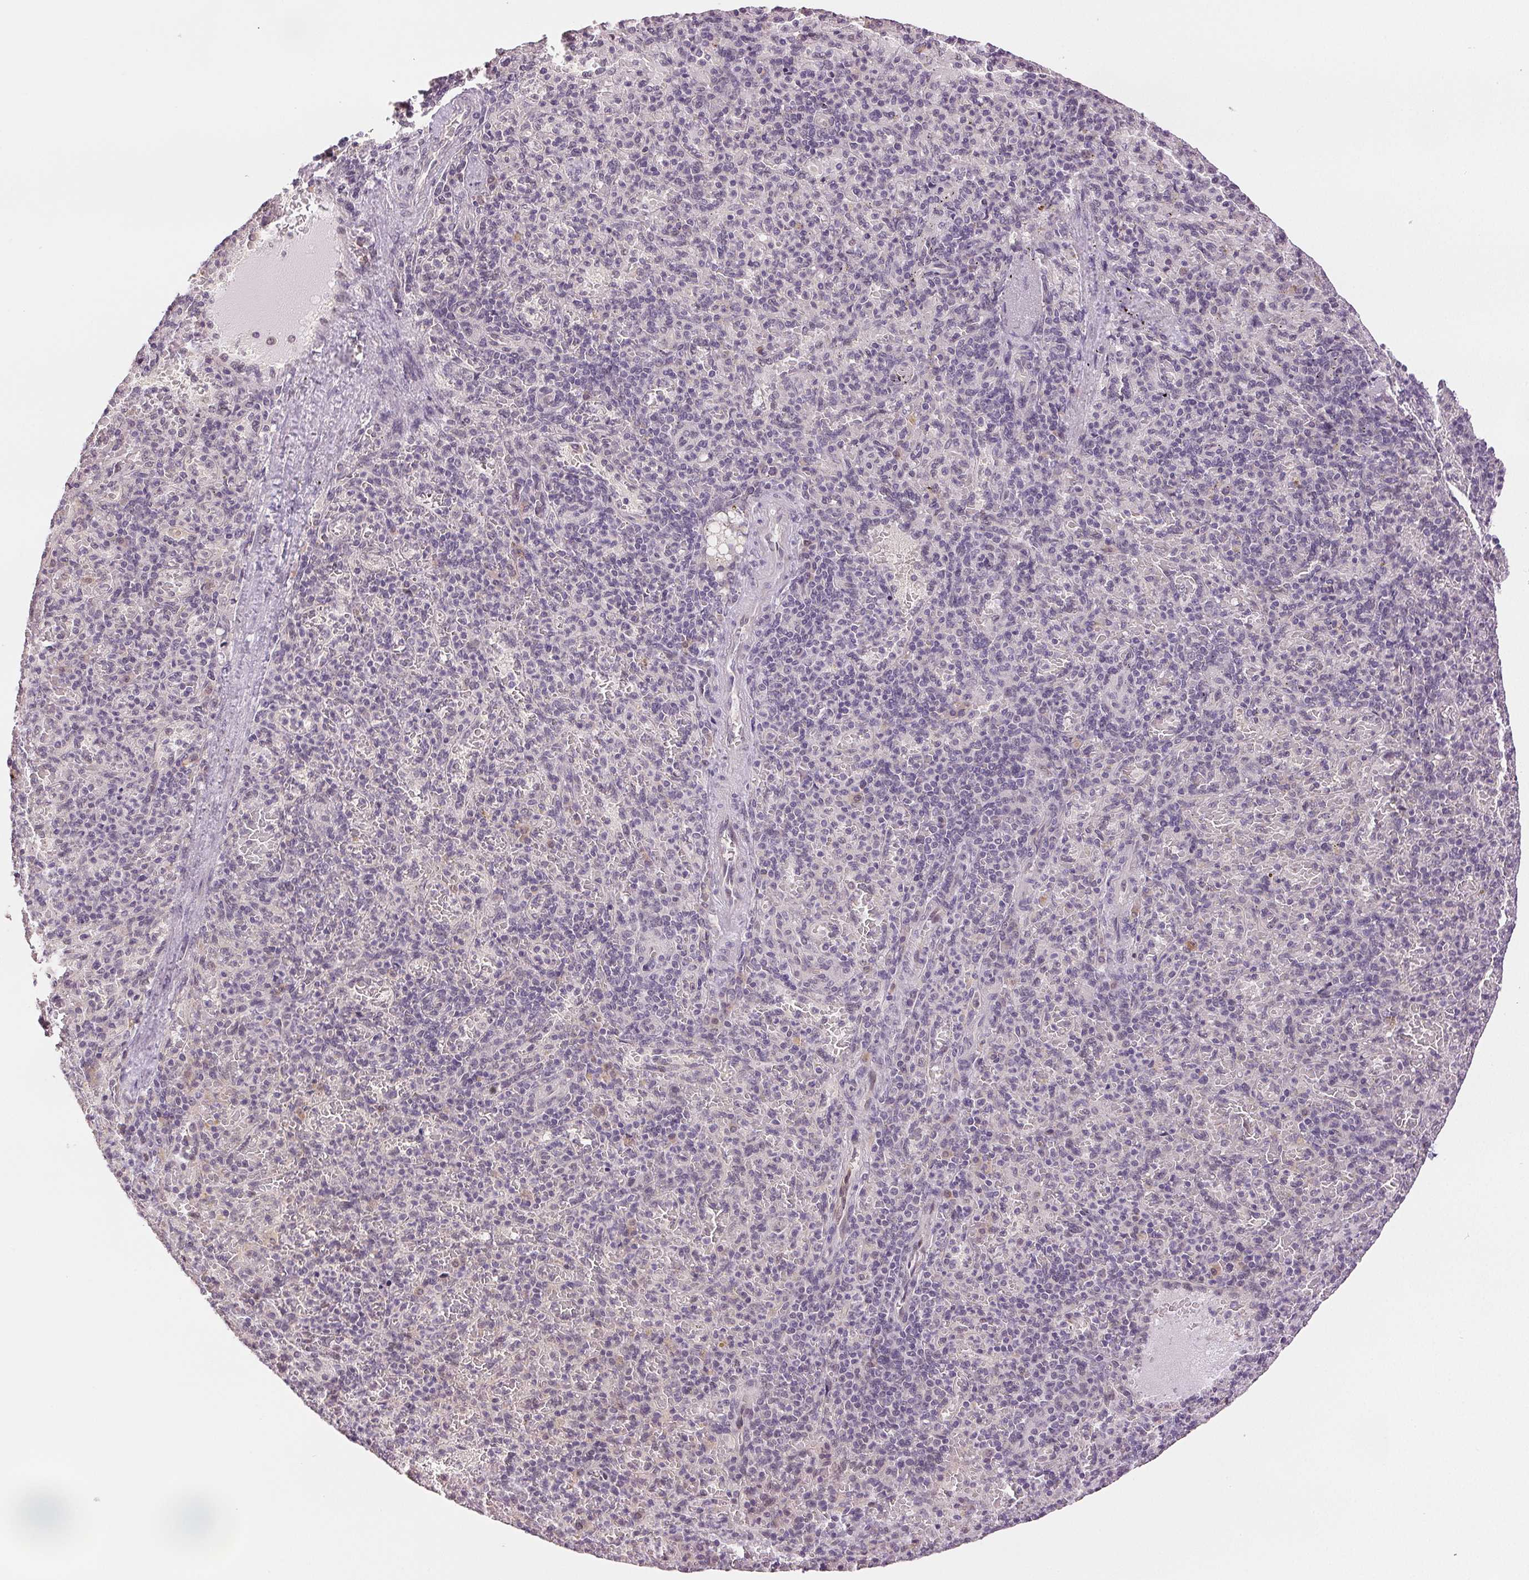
{"staining": {"intensity": "negative", "quantity": "none", "location": "none"}, "tissue": "spleen", "cell_type": "Cells in red pulp", "image_type": "normal", "snomed": [{"axis": "morphology", "description": "Normal tissue, NOS"}, {"axis": "topography", "description": "Spleen"}], "caption": "Spleen was stained to show a protein in brown. There is no significant staining in cells in red pulp. Brightfield microscopy of IHC stained with DAB (3,3'-diaminobenzidine) (brown) and hematoxylin (blue), captured at high magnification.", "gene": "PLCB1", "patient": {"sex": "female", "age": 74}}